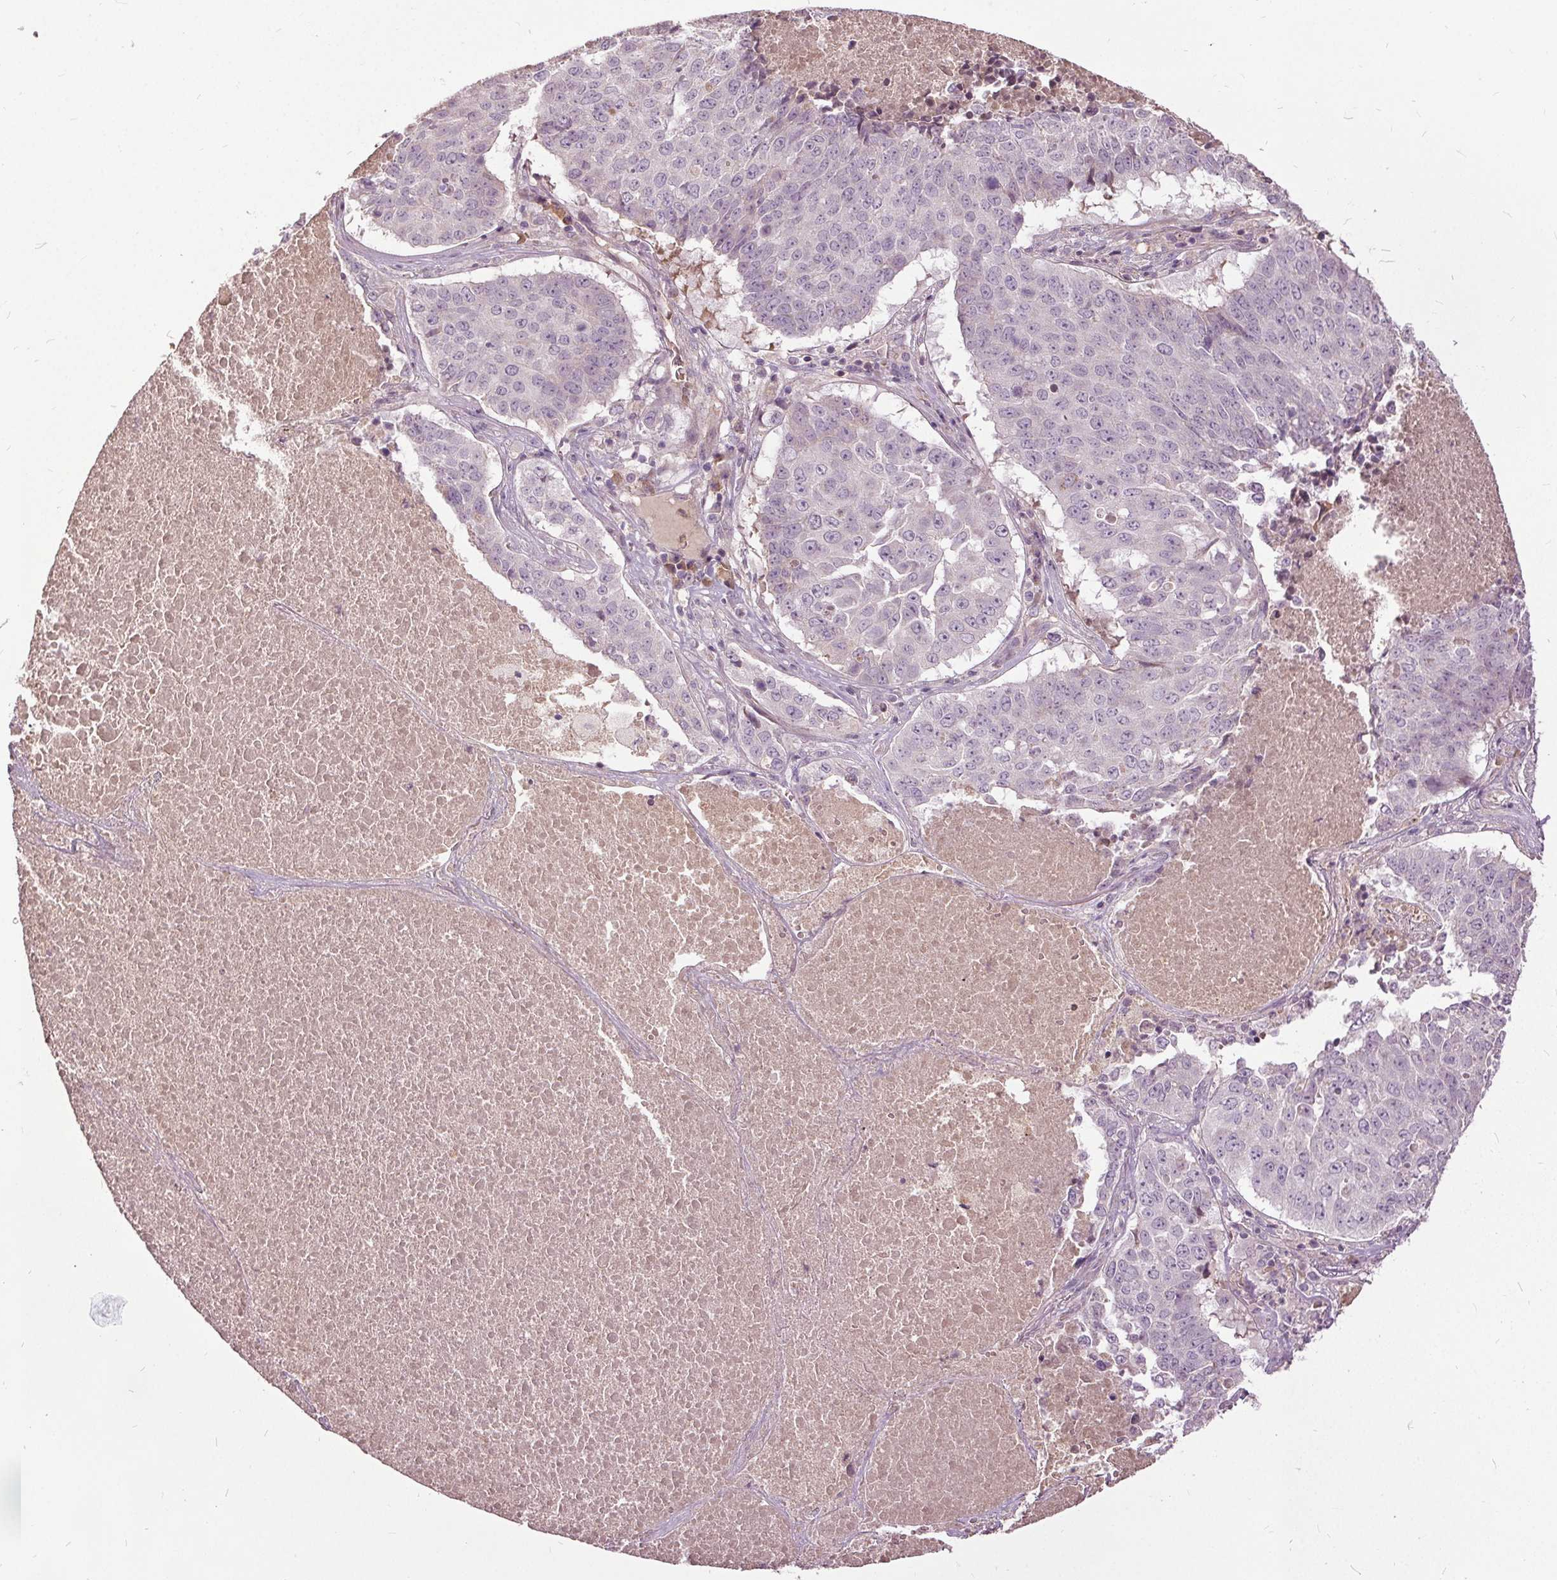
{"staining": {"intensity": "negative", "quantity": "none", "location": "none"}, "tissue": "lung cancer", "cell_type": "Tumor cells", "image_type": "cancer", "snomed": [{"axis": "morphology", "description": "Normal tissue, NOS"}, {"axis": "morphology", "description": "Squamous cell carcinoma, NOS"}, {"axis": "topography", "description": "Bronchus"}, {"axis": "topography", "description": "Lung"}], "caption": "Immunohistochemistry micrograph of neoplastic tissue: squamous cell carcinoma (lung) stained with DAB (3,3'-diaminobenzidine) demonstrates no significant protein expression in tumor cells.", "gene": "PDGFD", "patient": {"sex": "male", "age": 64}}